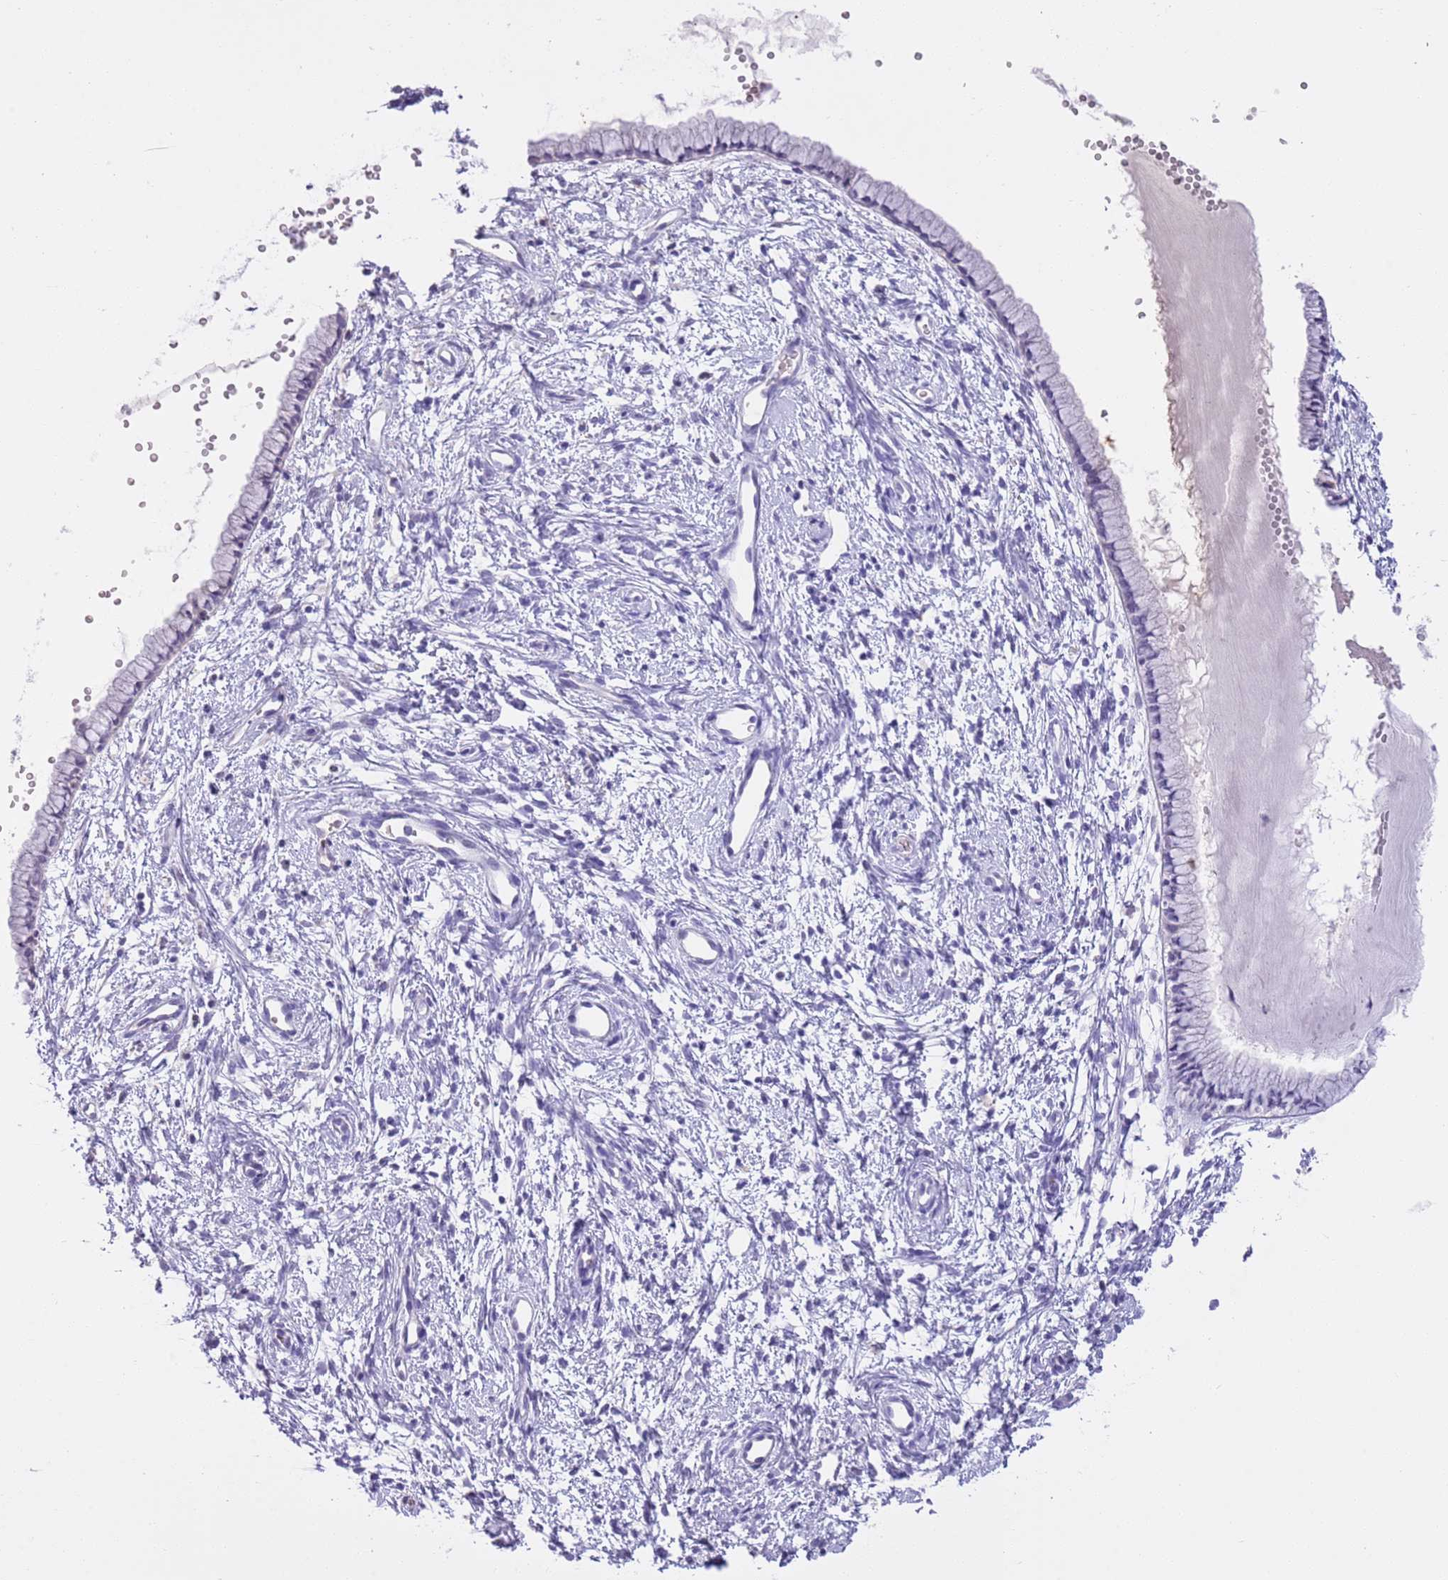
{"staining": {"intensity": "negative", "quantity": "none", "location": "none"}, "tissue": "cervix", "cell_type": "Glandular cells", "image_type": "normal", "snomed": [{"axis": "morphology", "description": "Normal tissue, NOS"}, {"axis": "topography", "description": "Cervix"}], "caption": "High power microscopy micrograph of an immunohistochemistry (IHC) histopathology image of benign cervix, revealing no significant positivity in glandular cells.", "gene": "SFTPA1", "patient": {"sex": "female", "age": 57}}